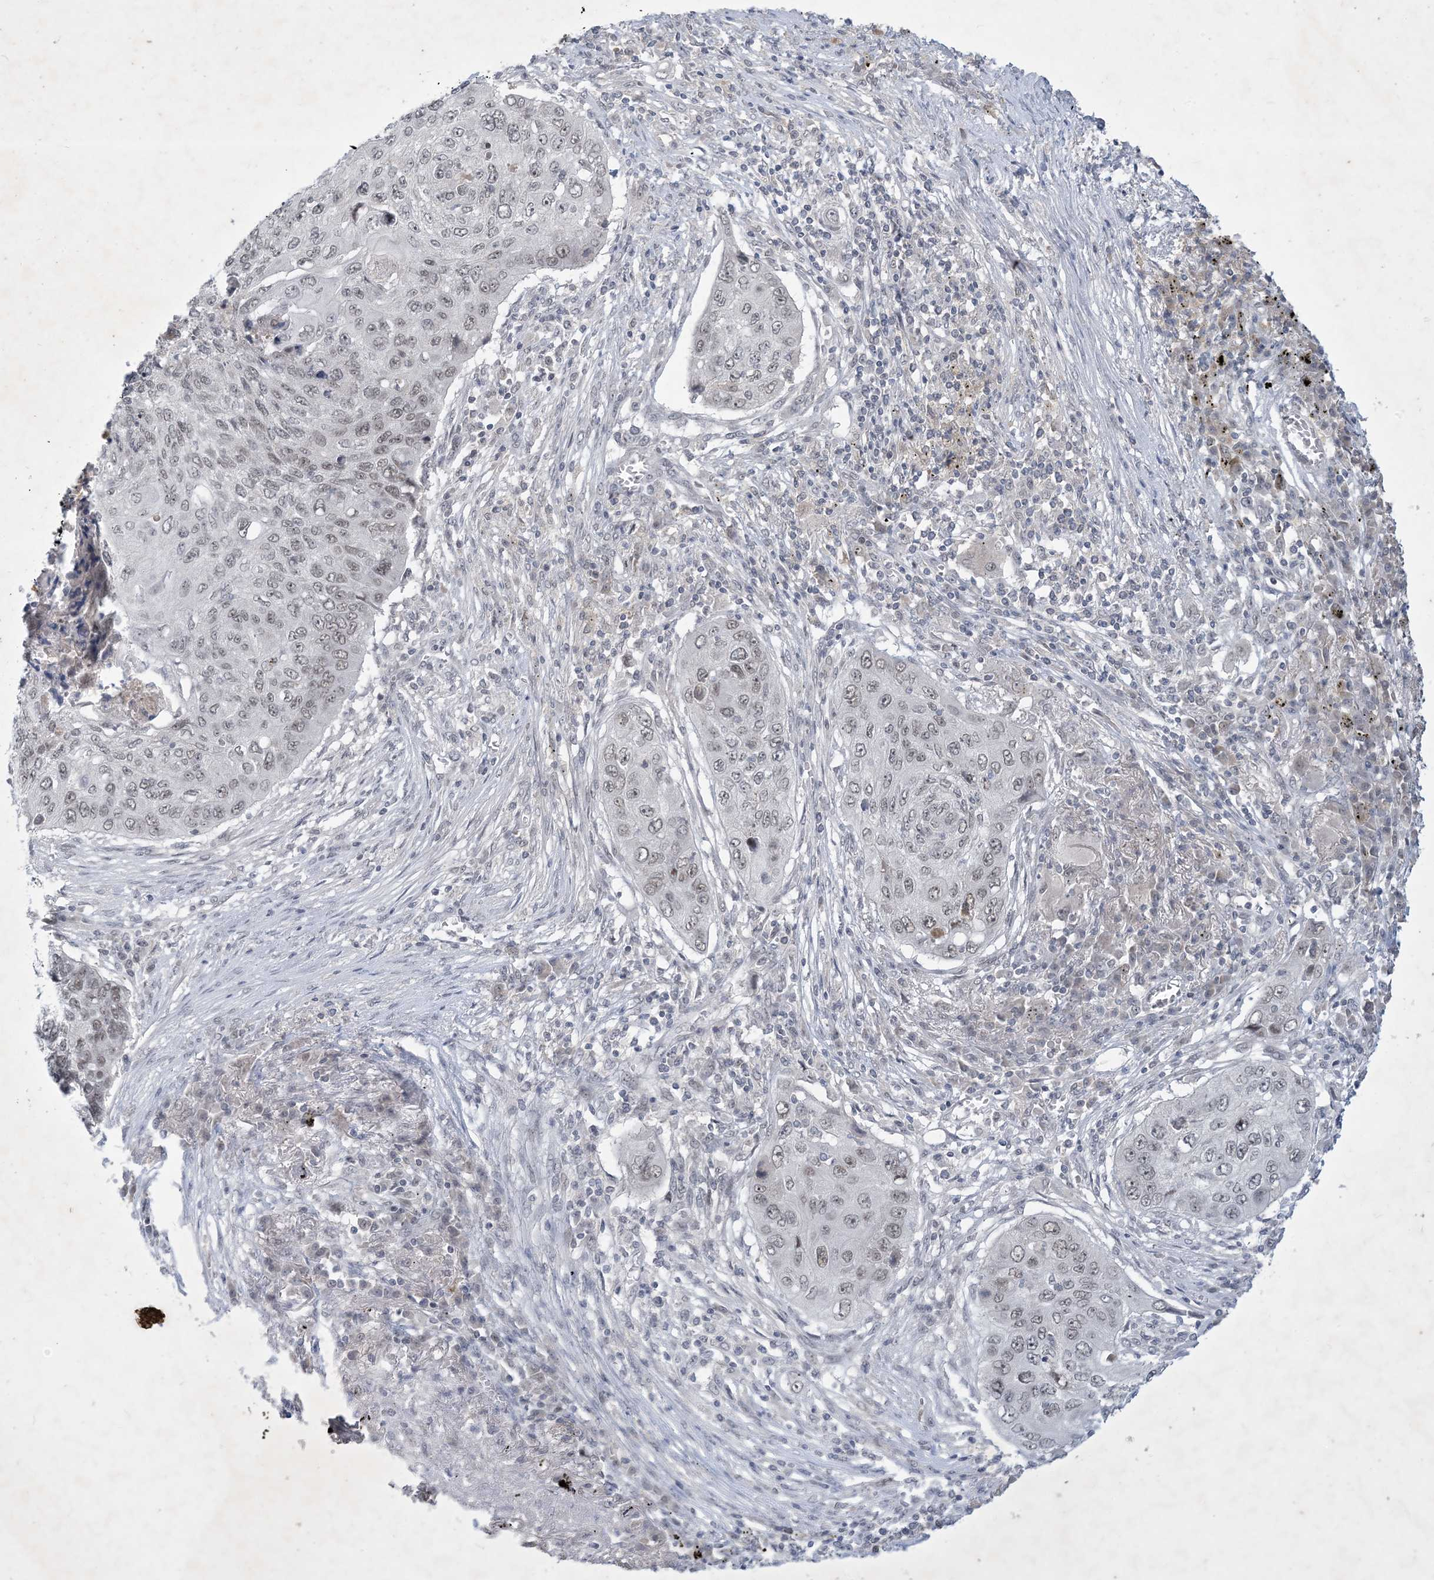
{"staining": {"intensity": "weak", "quantity": ">75%", "location": "nuclear"}, "tissue": "lung cancer", "cell_type": "Tumor cells", "image_type": "cancer", "snomed": [{"axis": "morphology", "description": "Squamous cell carcinoma, NOS"}, {"axis": "topography", "description": "Lung"}], "caption": "A brown stain labels weak nuclear positivity of a protein in human lung cancer tumor cells. The staining was performed using DAB (3,3'-diaminobenzidine), with brown indicating positive protein expression. Nuclei are stained blue with hematoxylin.", "gene": "ZNF674", "patient": {"sex": "female", "age": 63}}